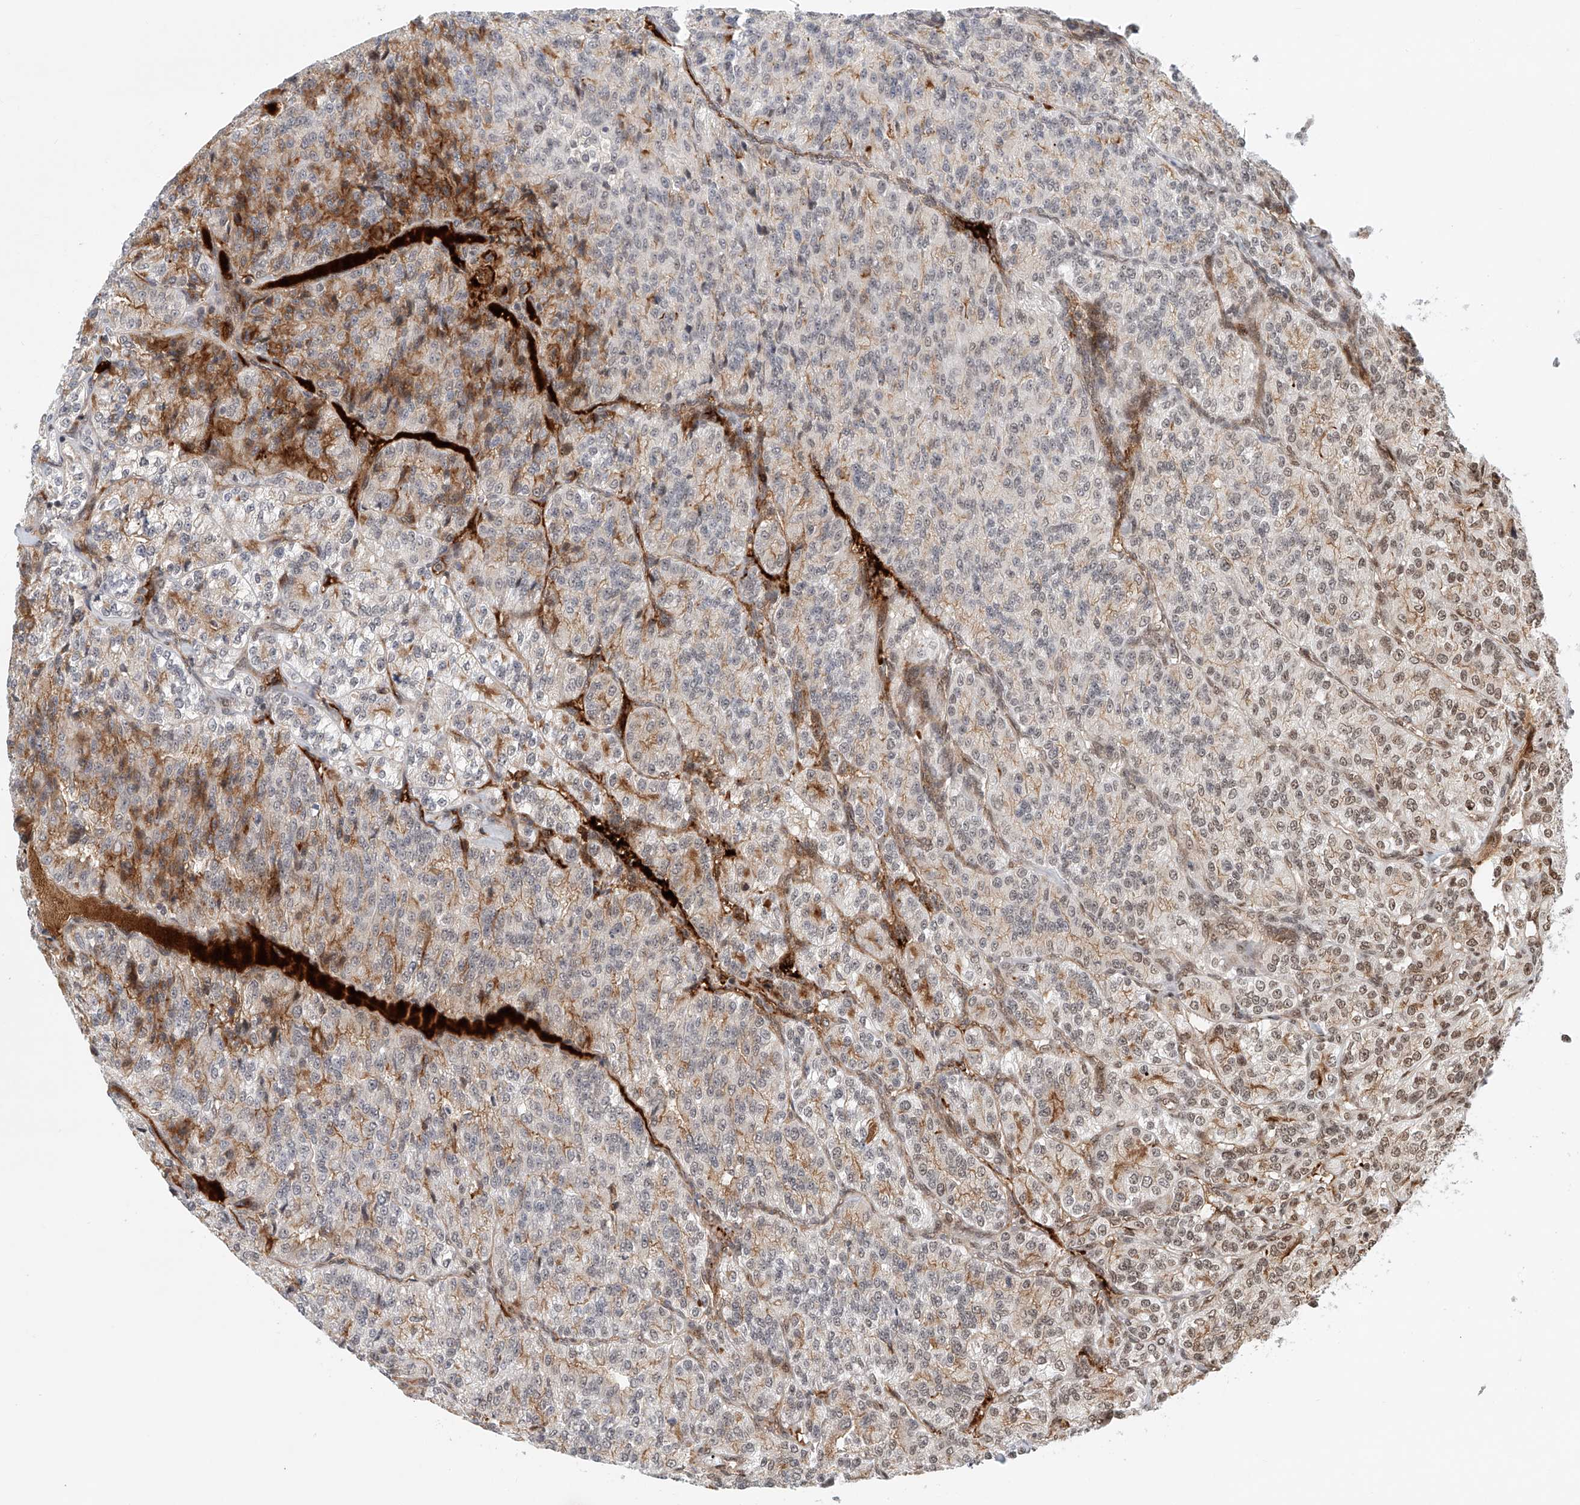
{"staining": {"intensity": "weak", "quantity": "25%-75%", "location": "nuclear"}, "tissue": "renal cancer", "cell_type": "Tumor cells", "image_type": "cancer", "snomed": [{"axis": "morphology", "description": "Adenocarcinoma, NOS"}, {"axis": "topography", "description": "Kidney"}], "caption": "Brown immunohistochemical staining in renal adenocarcinoma reveals weak nuclear staining in approximately 25%-75% of tumor cells. The staining is performed using DAB (3,3'-diaminobenzidine) brown chromogen to label protein expression. The nuclei are counter-stained blue using hematoxylin.", "gene": "ZNF470", "patient": {"sex": "female", "age": 63}}